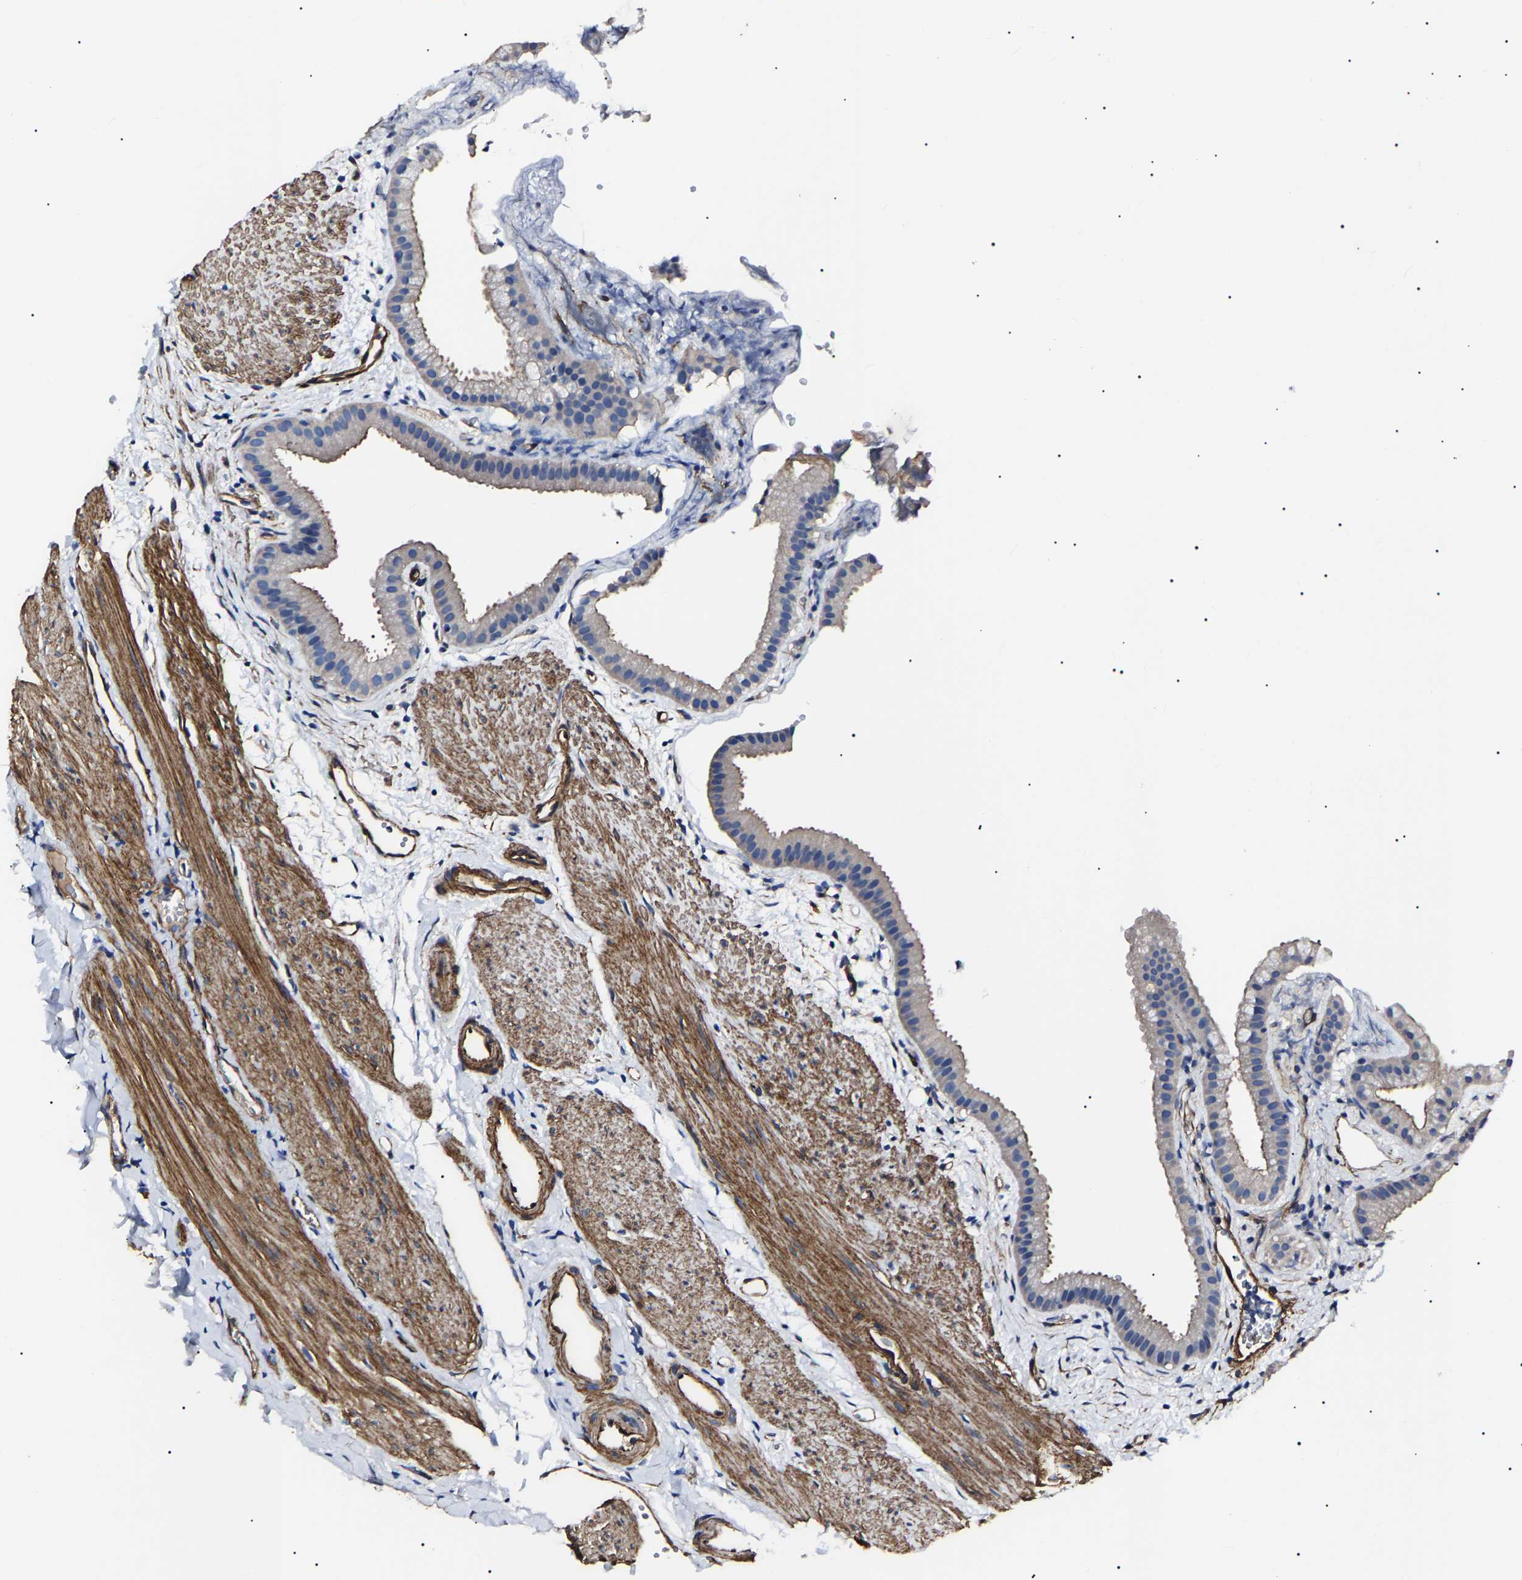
{"staining": {"intensity": "negative", "quantity": "none", "location": "none"}, "tissue": "gallbladder", "cell_type": "Glandular cells", "image_type": "normal", "snomed": [{"axis": "morphology", "description": "Normal tissue, NOS"}, {"axis": "topography", "description": "Gallbladder"}], "caption": "This is a image of immunohistochemistry (IHC) staining of unremarkable gallbladder, which shows no expression in glandular cells. (DAB immunohistochemistry visualized using brightfield microscopy, high magnification).", "gene": "KLHL42", "patient": {"sex": "female", "age": 64}}